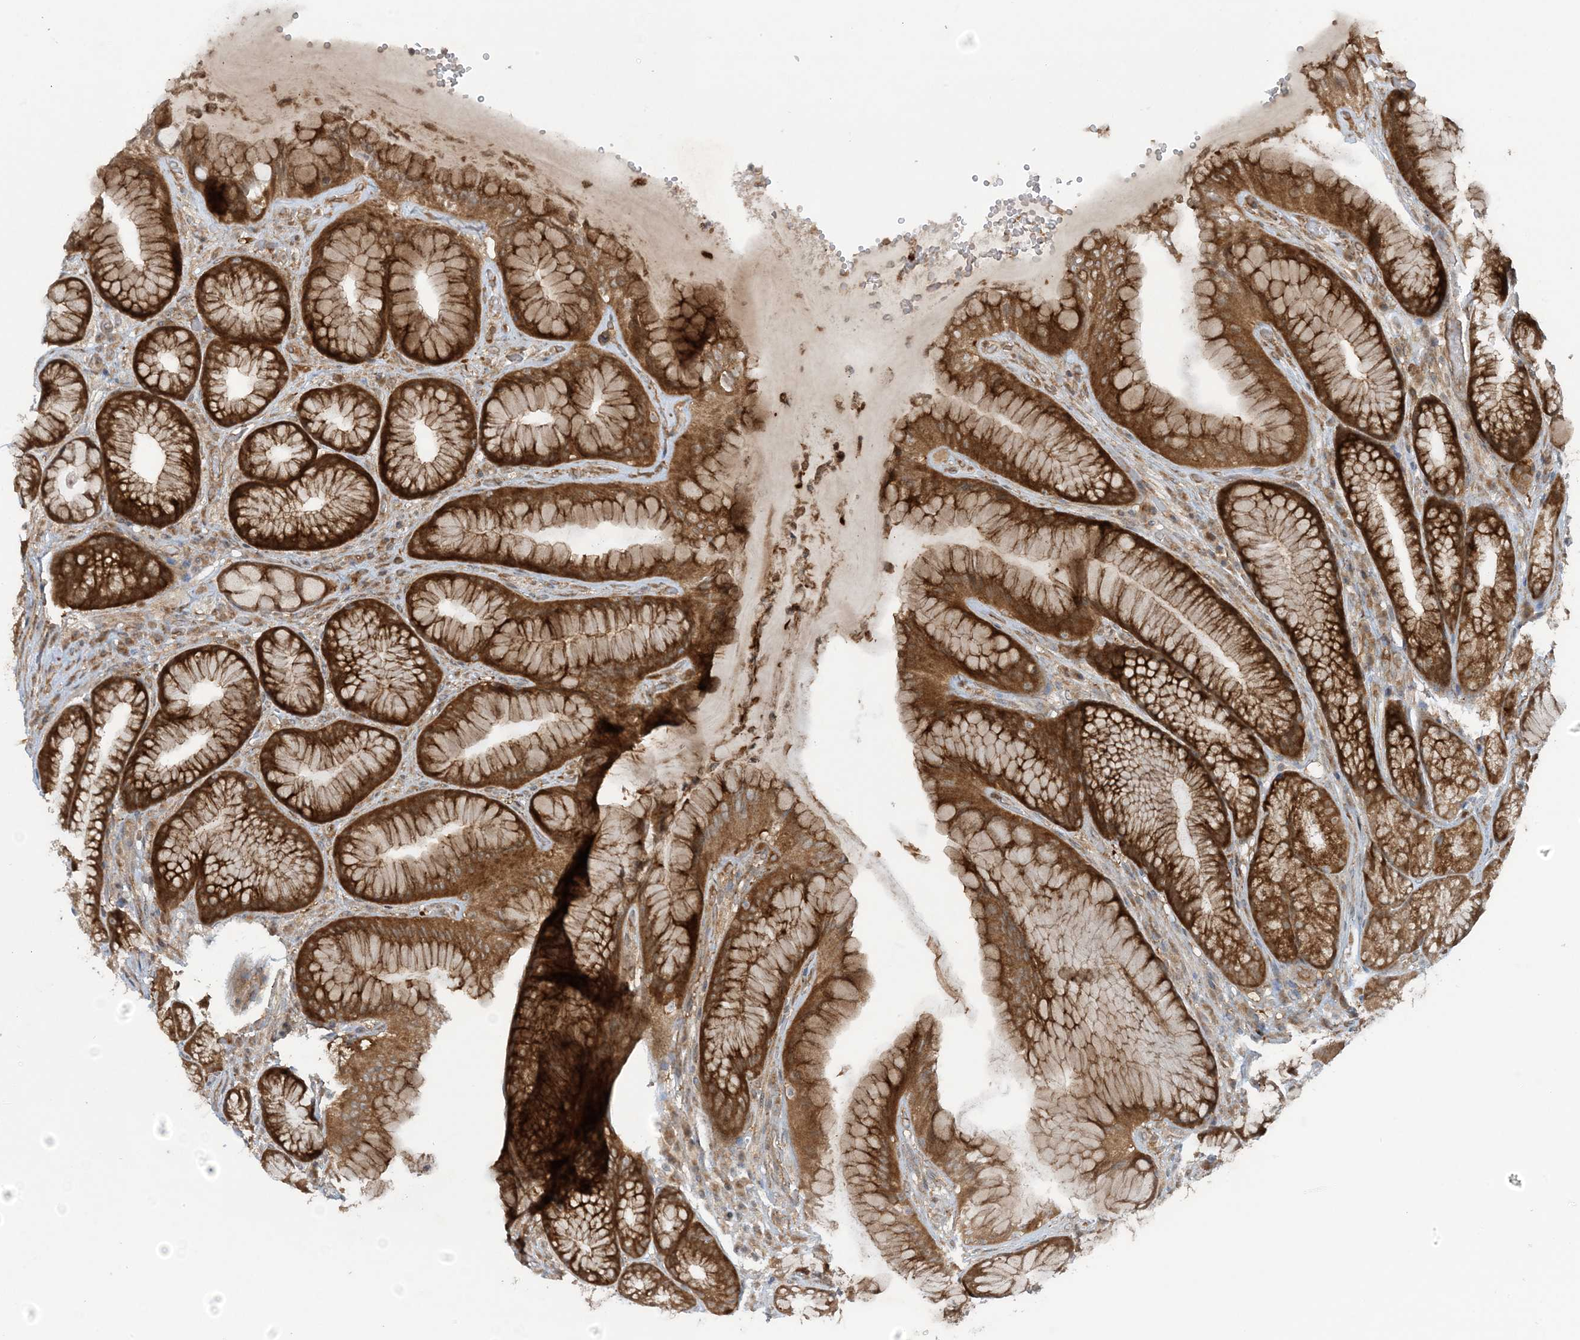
{"staining": {"intensity": "strong", "quantity": ">75%", "location": "cytoplasmic/membranous"}, "tissue": "stomach", "cell_type": "Glandular cells", "image_type": "normal", "snomed": [{"axis": "morphology", "description": "Normal tissue, NOS"}, {"axis": "topography", "description": "Stomach"}], "caption": "Stomach stained with immunohistochemistry exhibits strong cytoplasmic/membranous staining in approximately >75% of glandular cells.", "gene": "STAM2", "patient": {"sex": "male", "age": 57}}